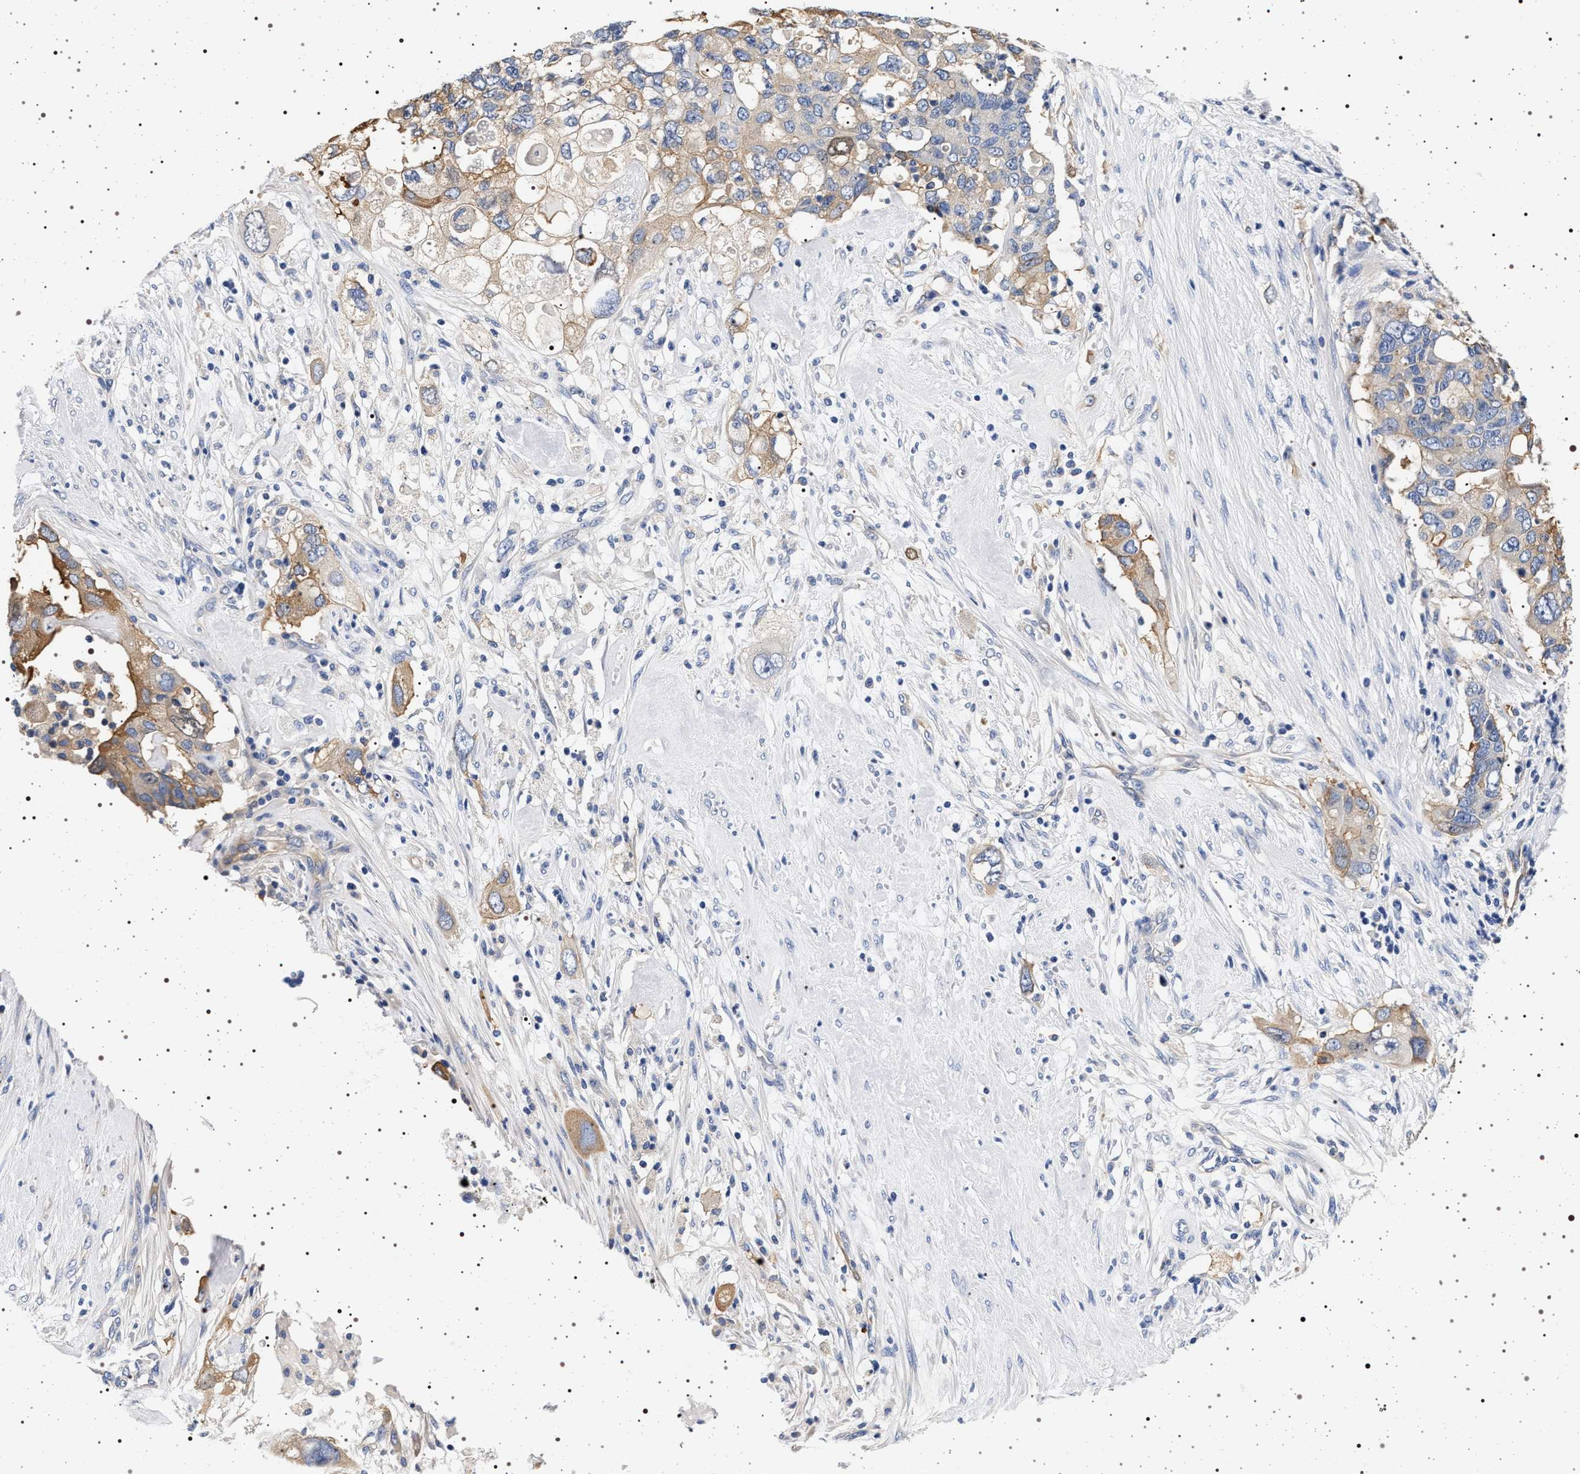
{"staining": {"intensity": "moderate", "quantity": "25%-75%", "location": "cytoplasmic/membranous"}, "tissue": "pancreatic cancer", "cell_type": "Tumor cells", "image_type": "cancer", "snomed": [{"axis": "morphology", "description": "Adenocarcinoma, NOS"}, {"axis": "topography", "description": "Pancreas"}], "caption": "Immunohistochemistry histopathology image of pancreatic cancer (adenocarcinoma) stained for a protein (brown), which reveals medium levels of moderate cytoplasmic/membranous staining in approximately 25%-75% of tumor cells.", "gene": "HSD17B1", "patient": {"sex": "female", "age": 56}}